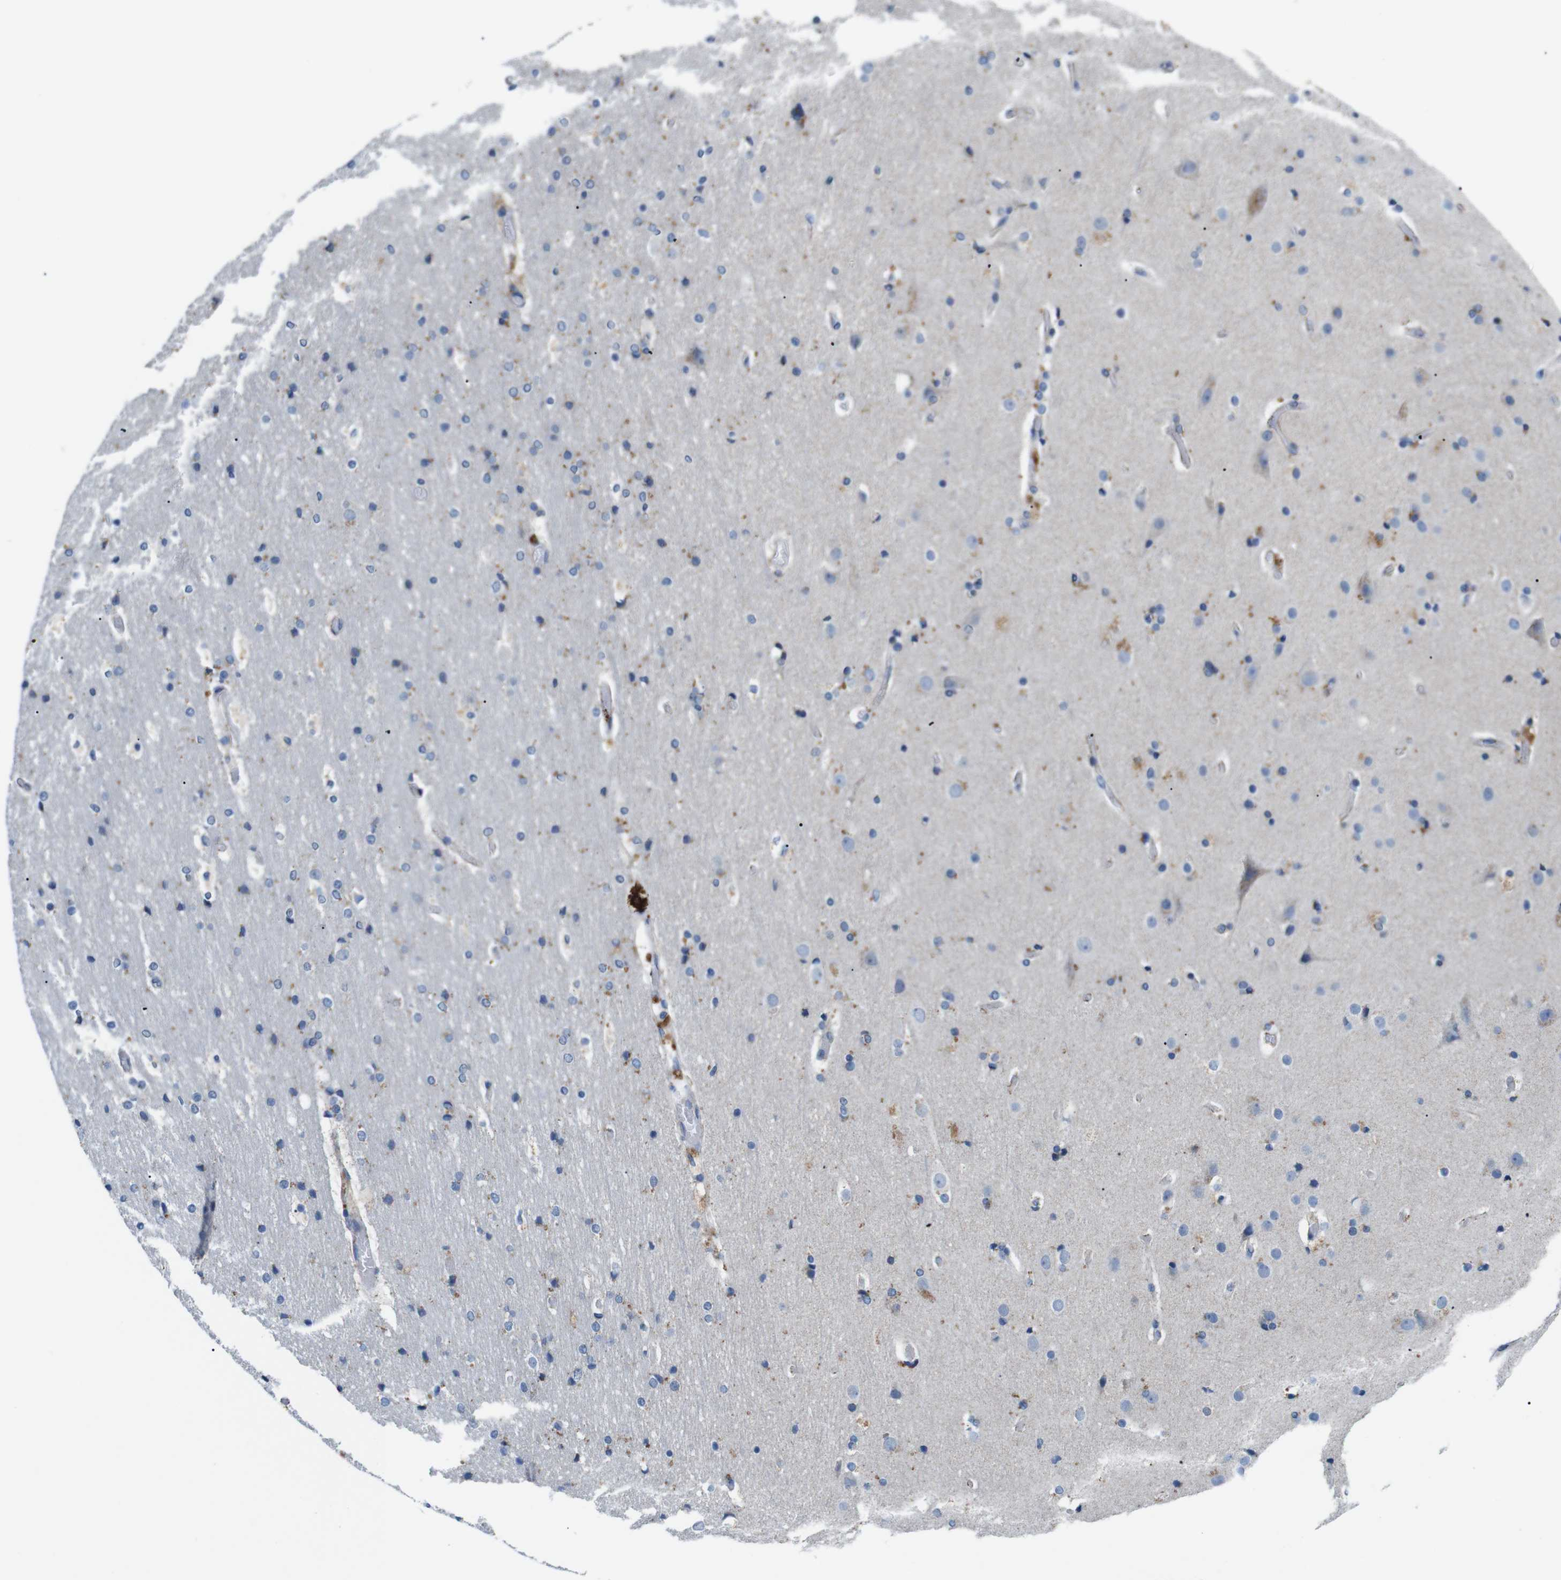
{"staining": {"intensity": "negative", "quantity": "none", "location": "none"}, "tissue": "cerebral cortex", "cell_type": "Endothelial cells", "image_type": "normal", "snomed": [{"axis": "morphology", "description": "Normal tissue, NOS"}, {"axis": "topography", "description": "Cerebral cortex"}], "caption": "DAB immunohistochemical staining of normal cerebral cortex reveals no significant positivity in endothelial cells.", "gene": "F2RL1", "patient": {"sex": "male", "age": 57}}